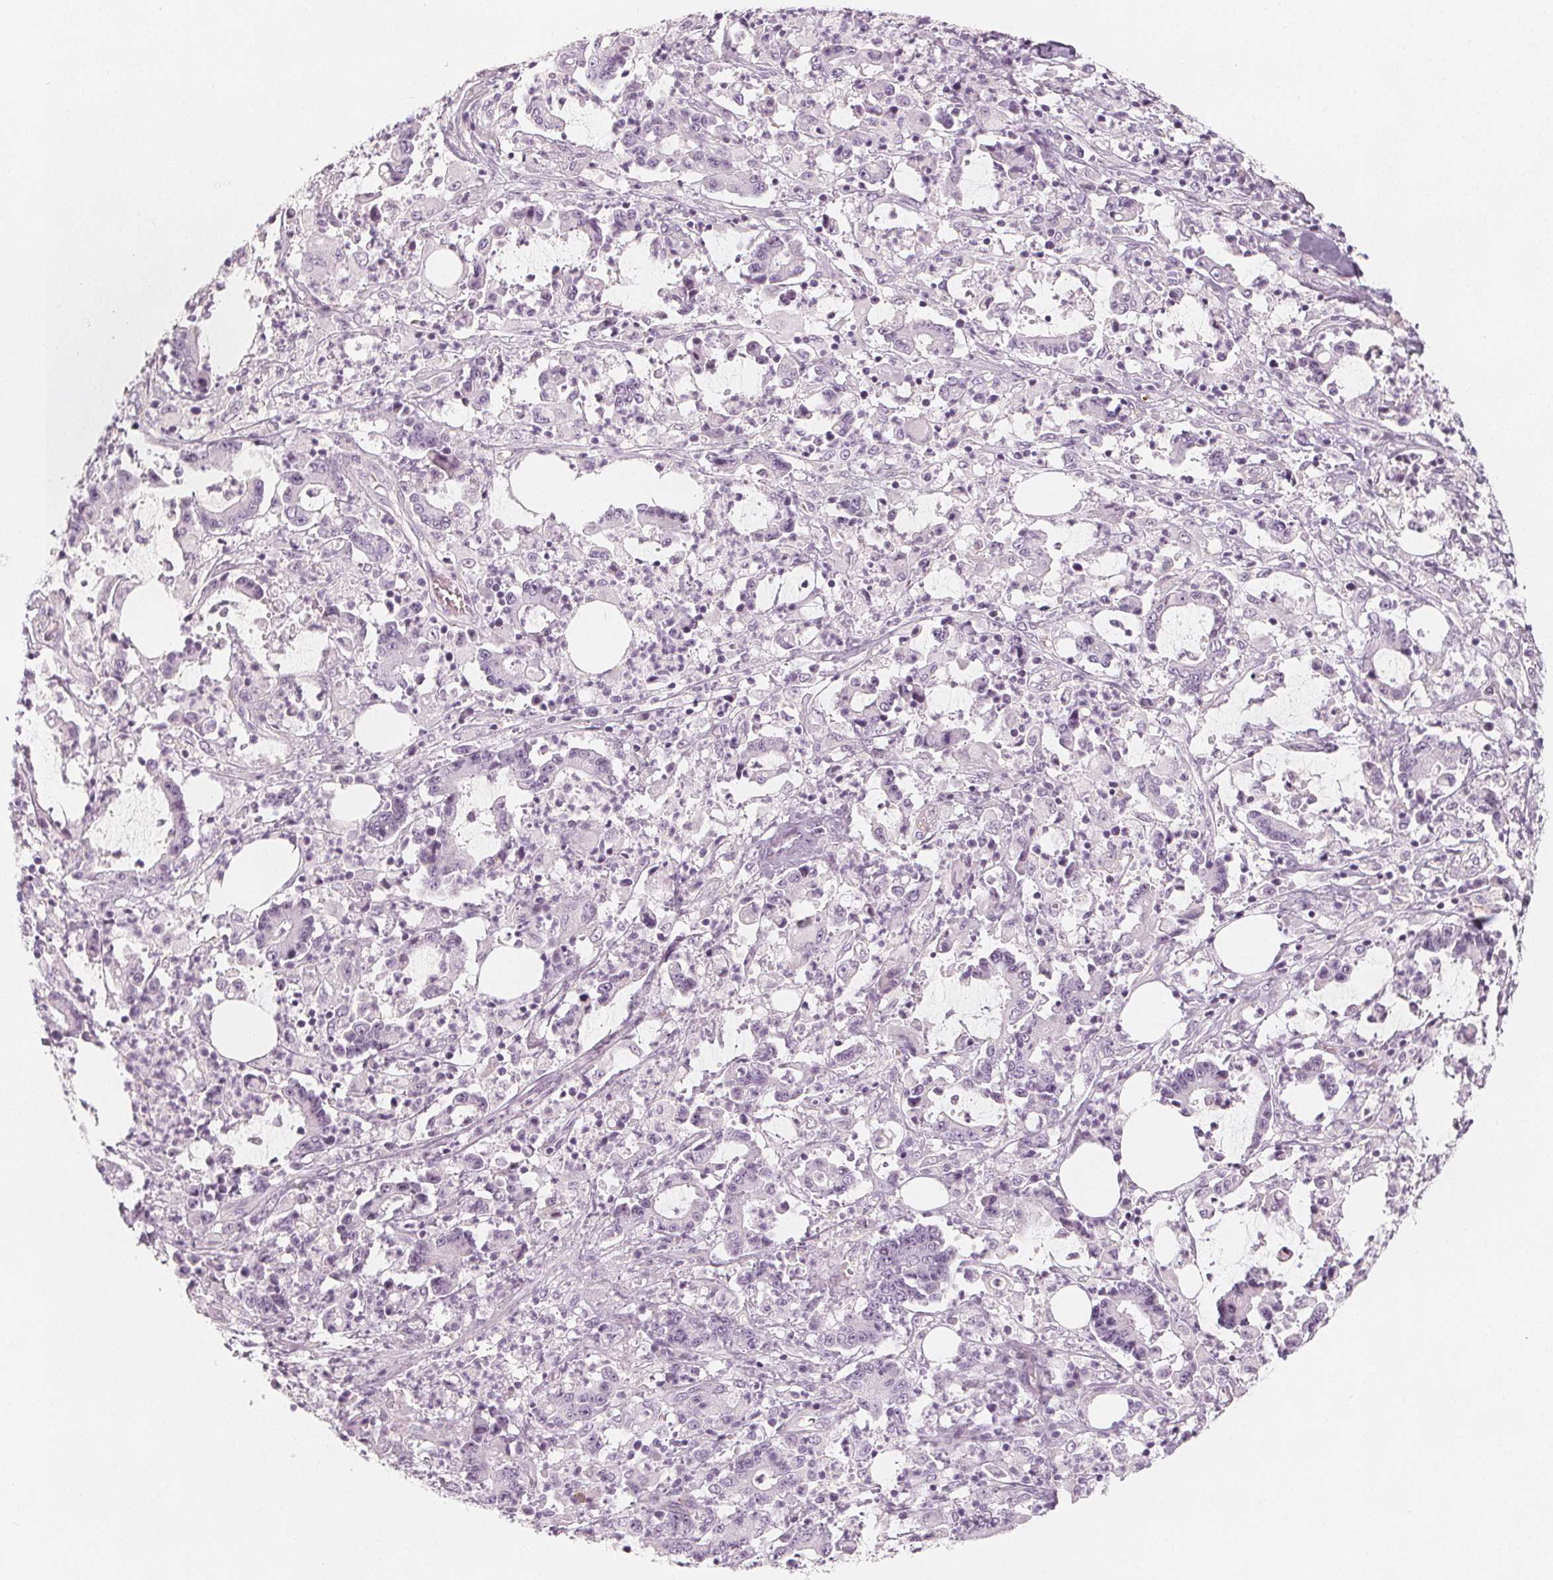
{"staining": {"intensity": "negative", "quantity": "none", "location": "none"}, "tissue": "stomach cancer", "cell_type": "Tumor cells", "image_type": "cancer", "snomed": [{"axis": "morphology", "description": "Adenocarcinoma, NOS"}, {"axis": "topography", "description": "Stomach, upper"}], "caption": "DAB (3,3'-diaminobenzidine) immunohistochemical staining of human adenocarcinoma (stomach) shows no significant staining in tumor cells.", "gene": "MAP1A", "patient": {"sex": "male", "age": 68}}